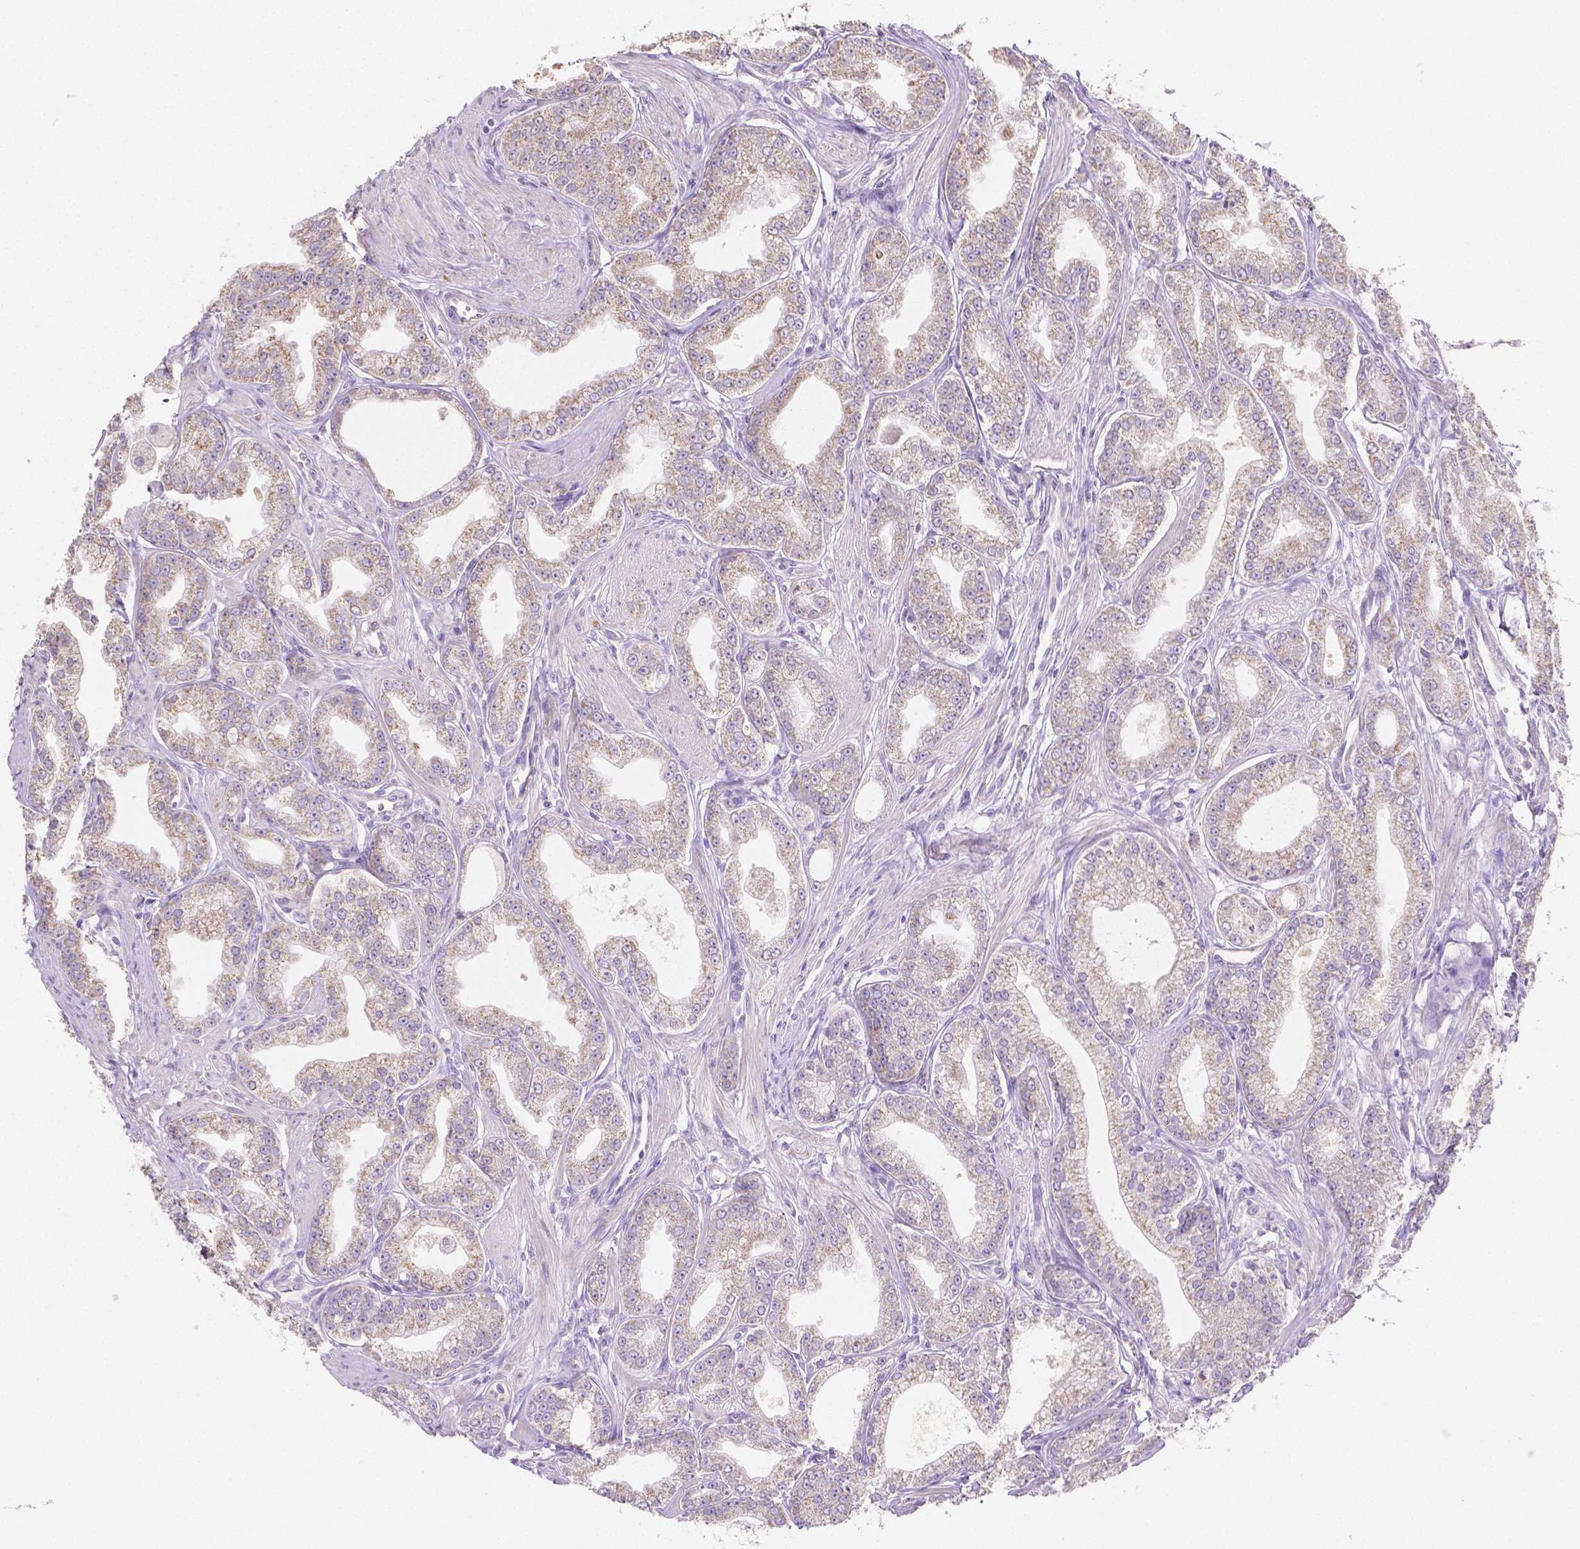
{"staining": {"intensity": "weak", "quantity": "25%-75%", "location": "cytoplasmic/membranous"}, "tissue": "prostate cancer", "cell_type": "Tumor cells", "image_type": "cancer", "snomed": [{"axis": "morphology", "description": "Adenocarcinoma, NOS"}, {"axis": "topography", "description": "Prostate"}], "caption": "Immunohistochemistry staining of prostate adenocarcinoma, which shows low levels of weak cytoplasmic/membranous positivity in about 25%-75% of tumor cells indicating weak cytoplasmic/membranous protein positivity. The staining was performed using DAB (3,3'-diaminobenzidine) (brown) for protein detection and nuclei were counterstained in hematoxylin (blue).", "gene": "TMEM130", "patient": {"sex": "male", "age": 71}}